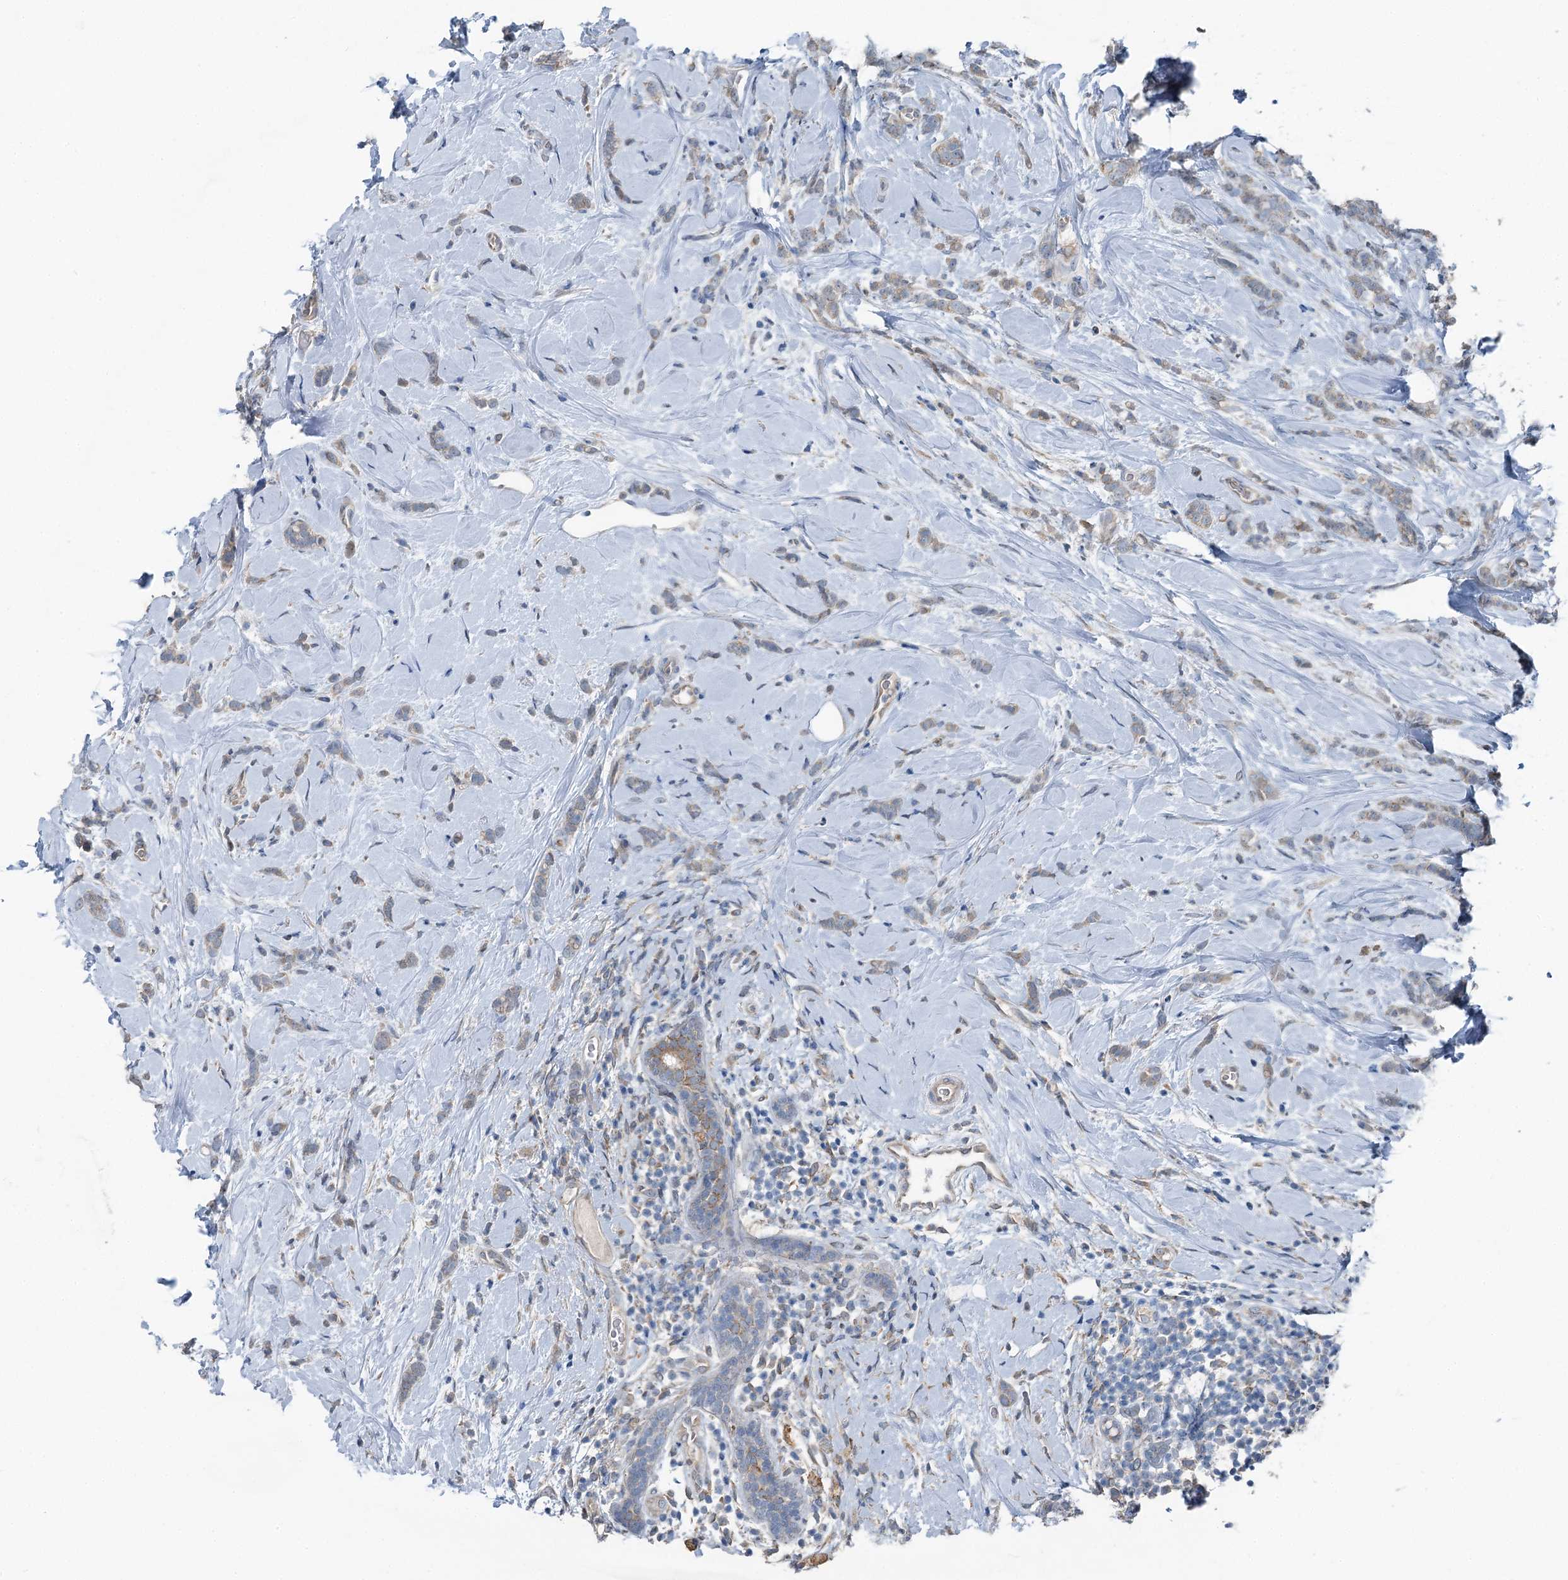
{"staining": {"intensity": "weak", "quantity": ">75%", "location": "cytoplasmic/membranous"}, "tissue": "breast cancer", "cell_type": "Tumor cells", "image_type": "cancer", "snomed": [{"axis": "morphology", "description": "Lobular carcinoma"}, {"axis": "topography", "description": "Breast"}], "caption": "The histopathology image exhibits staining of breast cancer, revealing weak cytoplasmic/membranous protein staining (brown color) within tumor cells.", "gene": "C6orf120", "patient": {"sex": "female", "age": 58}}